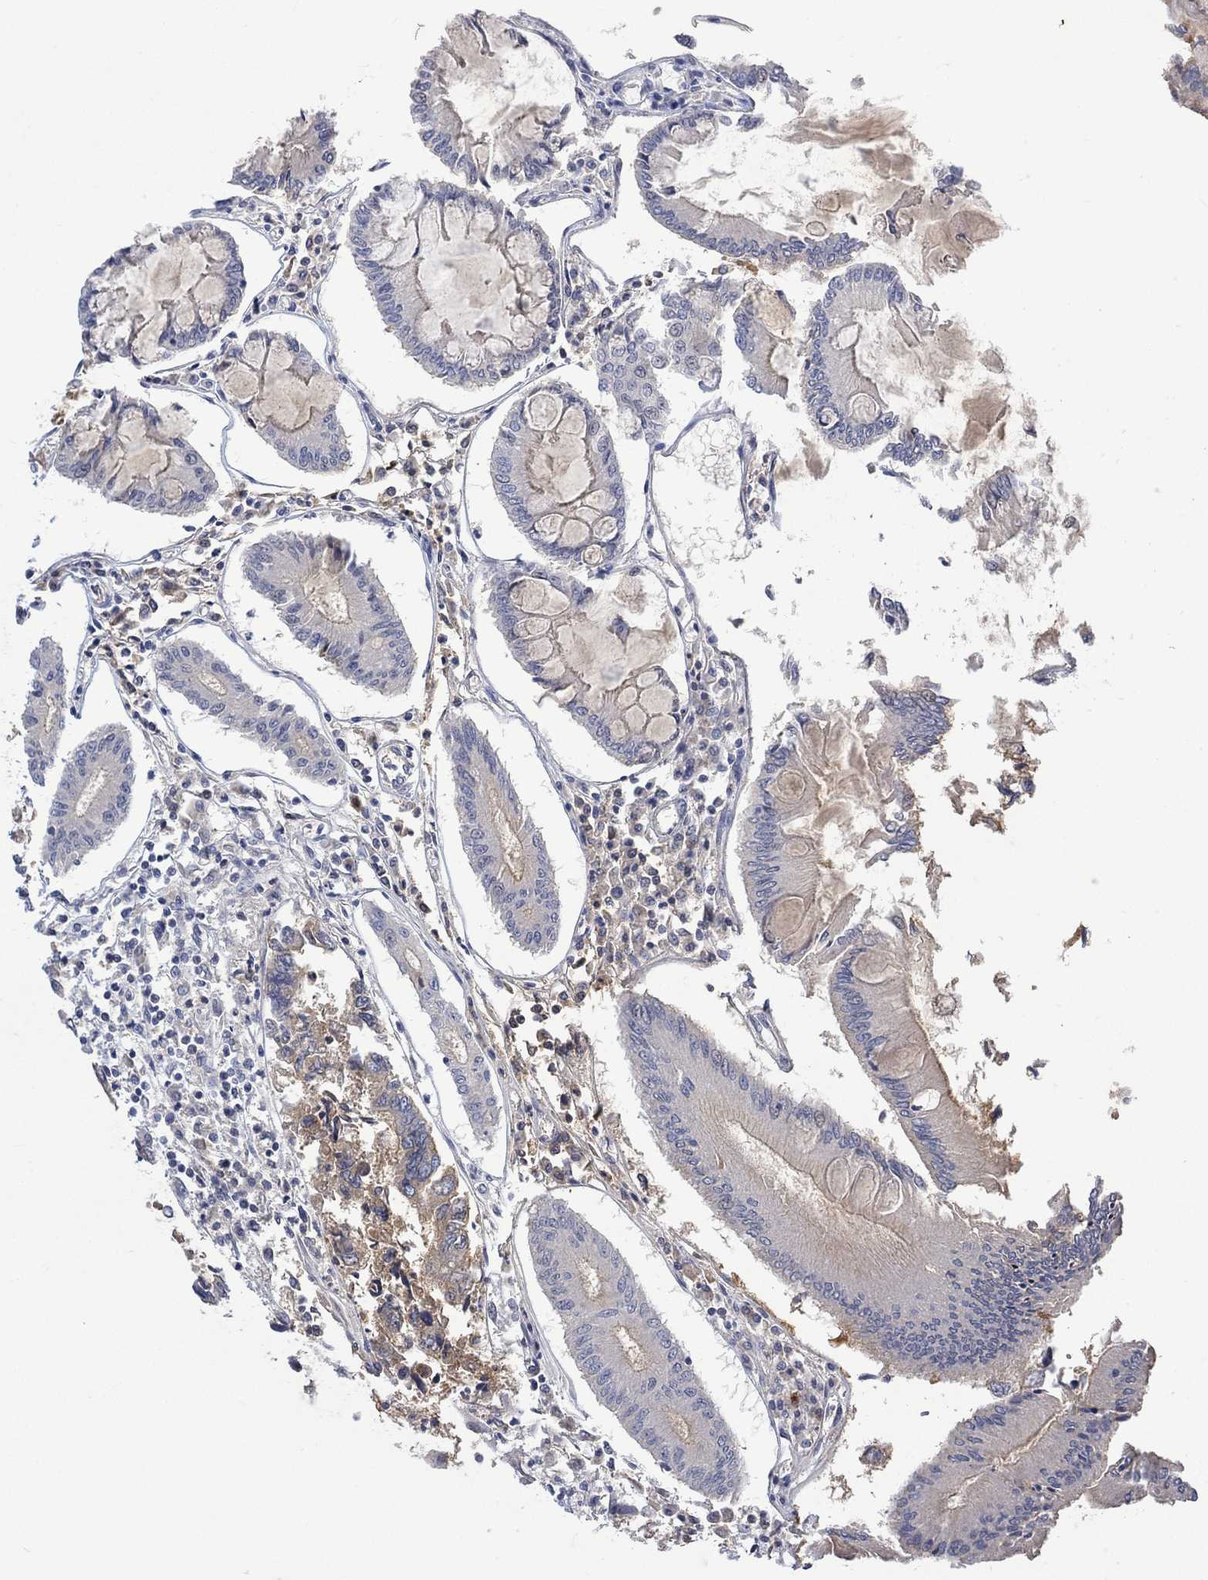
{"staining": {"intensity": "negative", "quantity": "none", "location": "none"}, "tissue": "colorectal cancer", "cell_type": "Tumor cells", "image_type": "cancer", "snomed": [{"axis": "morphology", "description": "Adenocarcinoma, NOS"}, {"axis": "topography", "description": "Colon"}], "caption": "Immunohistochemical staining of human colorectal cancer (adenocarcinoma) demonstrates no significant positivity in tumor cells.", "gene": "MSTN", "patient": {"sex": "female", "age": 65}}